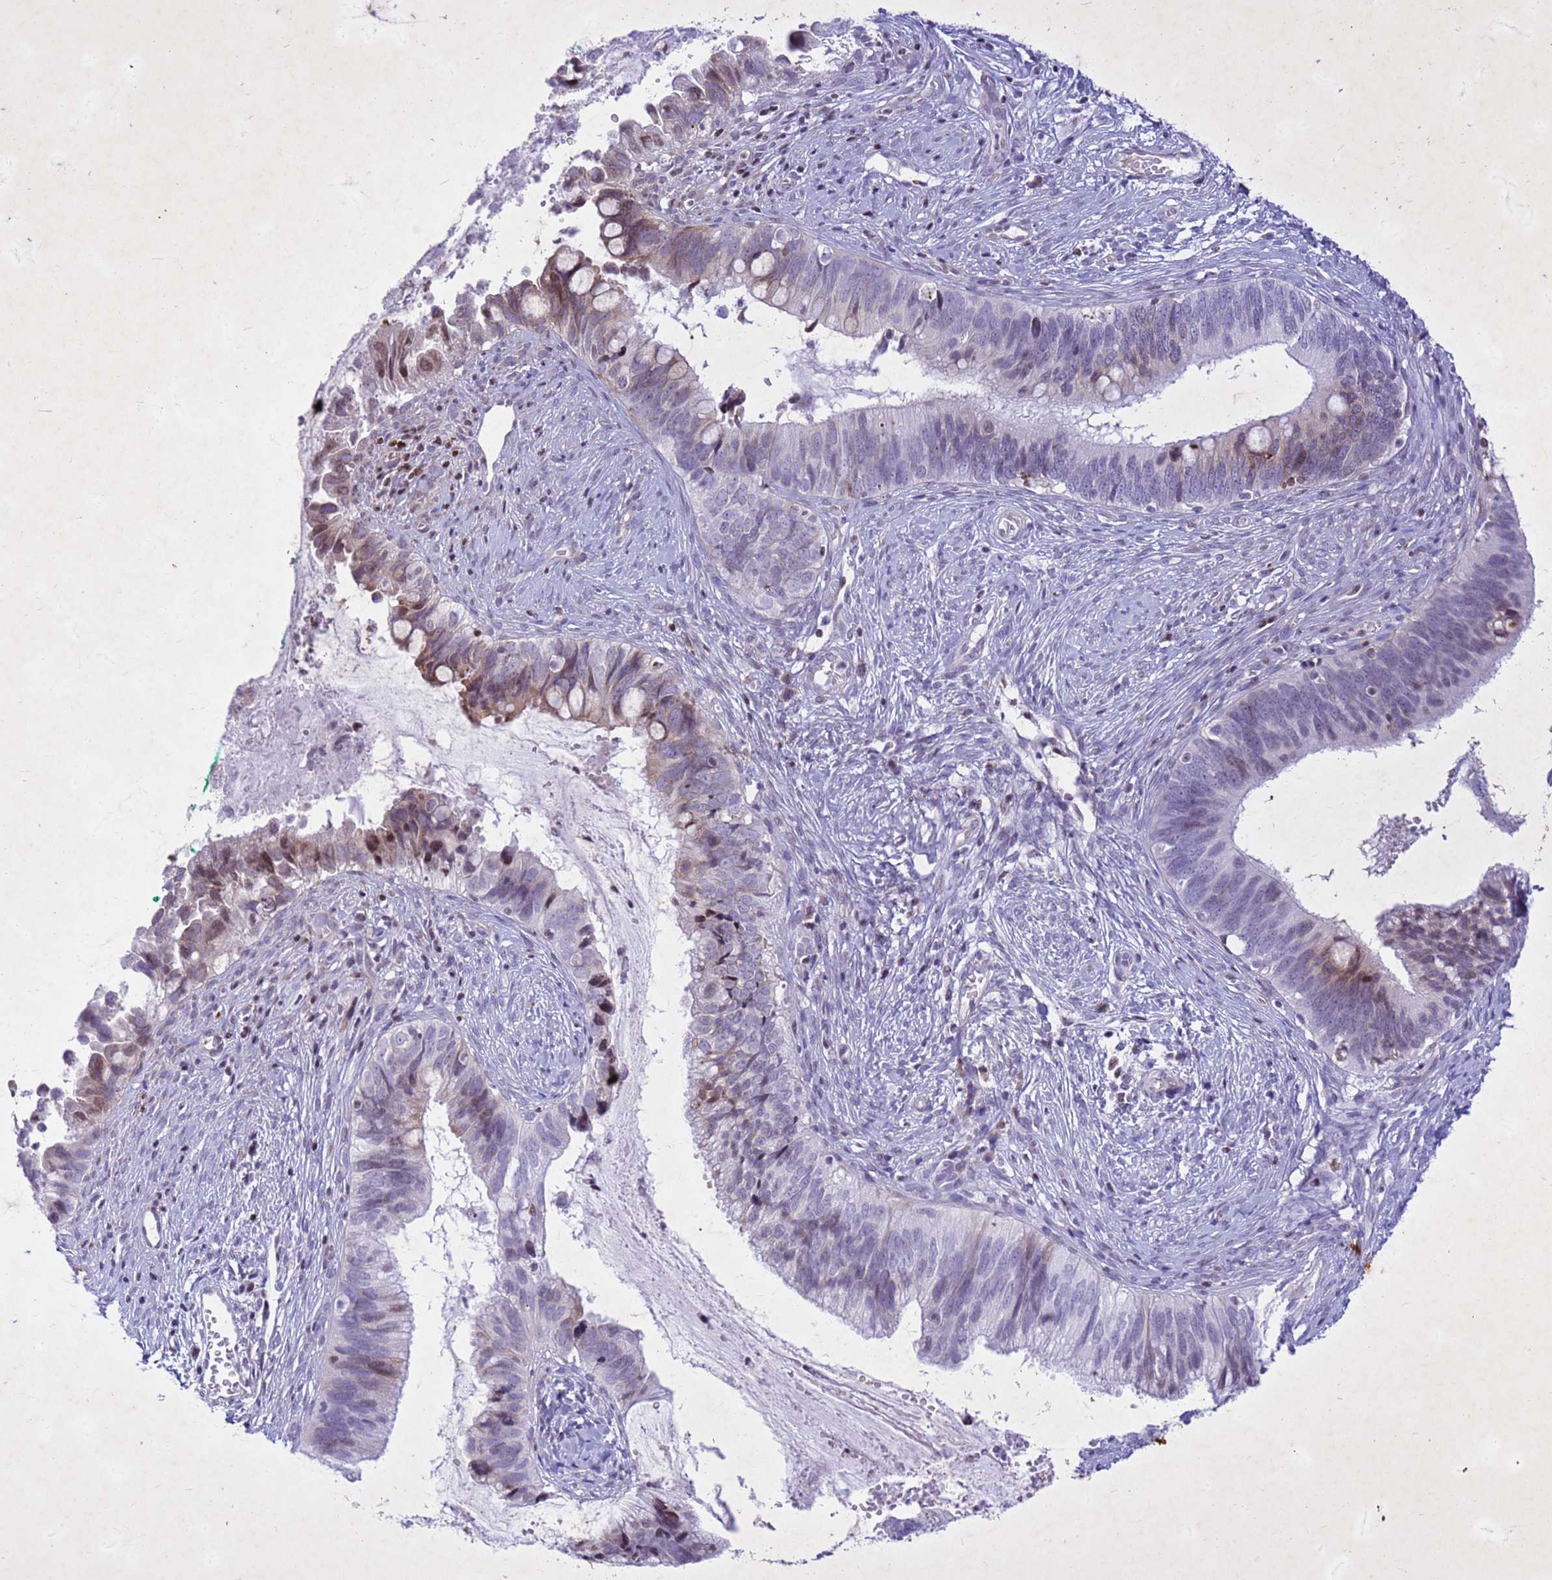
{"staining": {"intensity": "moderate", "quantity": "25%-75%", "location": "cytoplasmic/membranous,nuclear"}, "tissue": "cervical cancer", "cell_type": "Tumor cells", "image_type": "cancer", "snomed": [{"axis": "morphology", "description": "Adenocarcinoma, NOS"}, {"axis": "topography", "description": "Cervix"}], "caption": "Immunohistochemical staining of human adenocarcinoma (cervical) shows moderate cytoplasmic/membranous and nuclear protein expression in approximately 25%-75% of tumor cells. The staining was performed using DAB (3,3'-diaminobenzidine), with brown indicating positive protein expression. Nuclei are stained blue with hematoxylin.", "gene": "COPS9", "patient": {"sex": "female", "age": 42}}